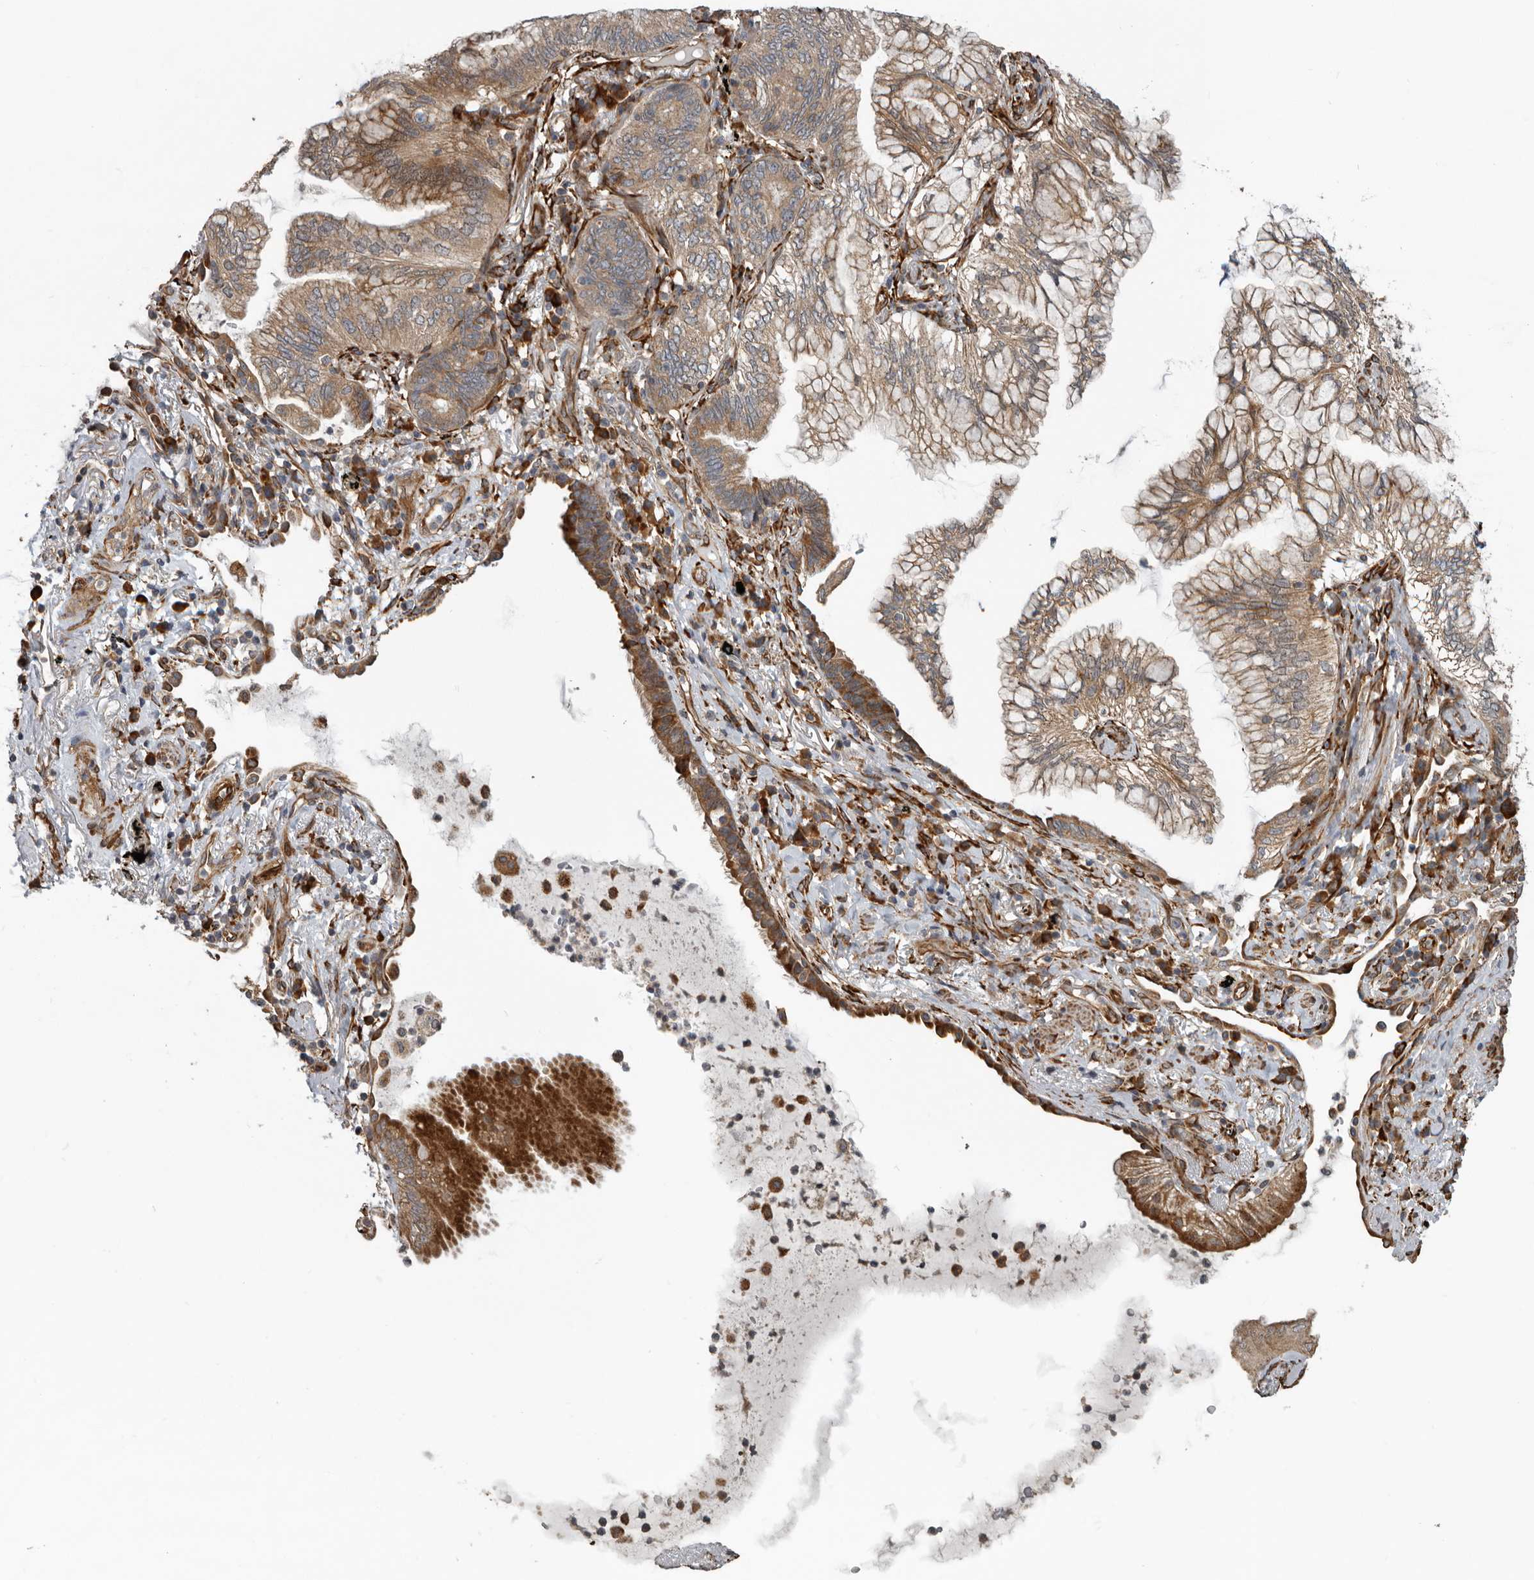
{"staining": {"intensity": "moderate", "quantity": ">75%", "location": "cytoplasmic/membranous"}, "tissue": "lung cancer", "cell_type": "Tumor cells", "image_type": "cancer", "snomed": [{"axis": "morphology", "description": "Adenocarcinoma, NOS"}, {"axis": "topography", "description": "Lung"}], "caption": "A brown stain shows moderate cytoplasmic/membranous expression of a protein in adenocarcinoma (lung) tumor cells.", "gene": "CEP350", "patient": {"sex": "female", "age": 70}}